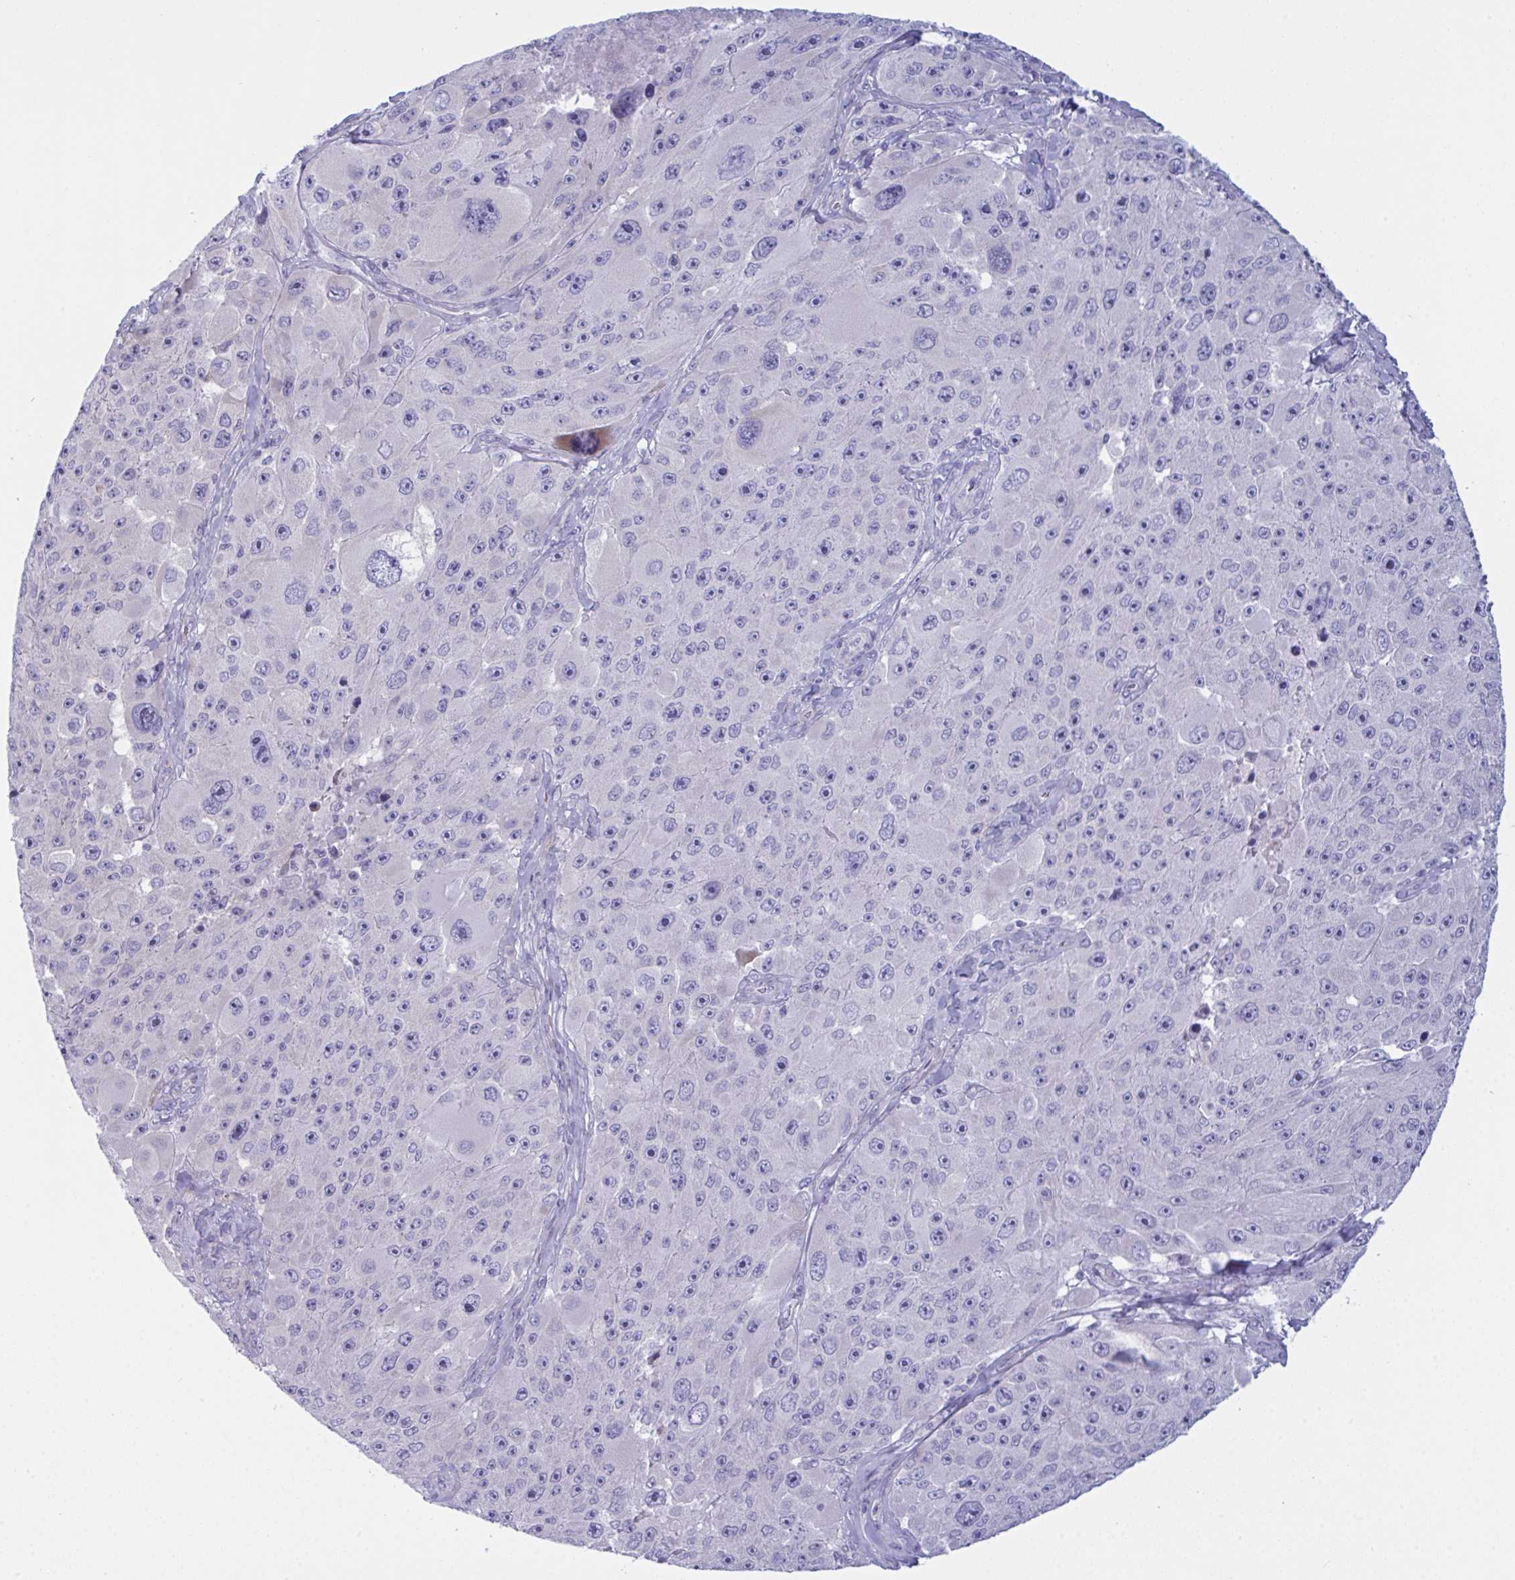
{"staining": {"intensity": "negative", "quantity": "none", "location": "none"}, "tissue": "melanoma", "cell_type": "Tumor cells", "image_type": "cancer", "snomed": [{"axis": "morphology", "description": "Malignant melanoma, Metastatic site"}, {"axis": "topography", "description": "Lymph node"}], "caption": "High magnification brightfield microscopy of melanoma stained with DAB (brown) and counterstained with hematoxylin (blue): tumor cells show no significant positivity.", "gene": "ZNF684", "patient": {"sex": "male", "age": 62}}